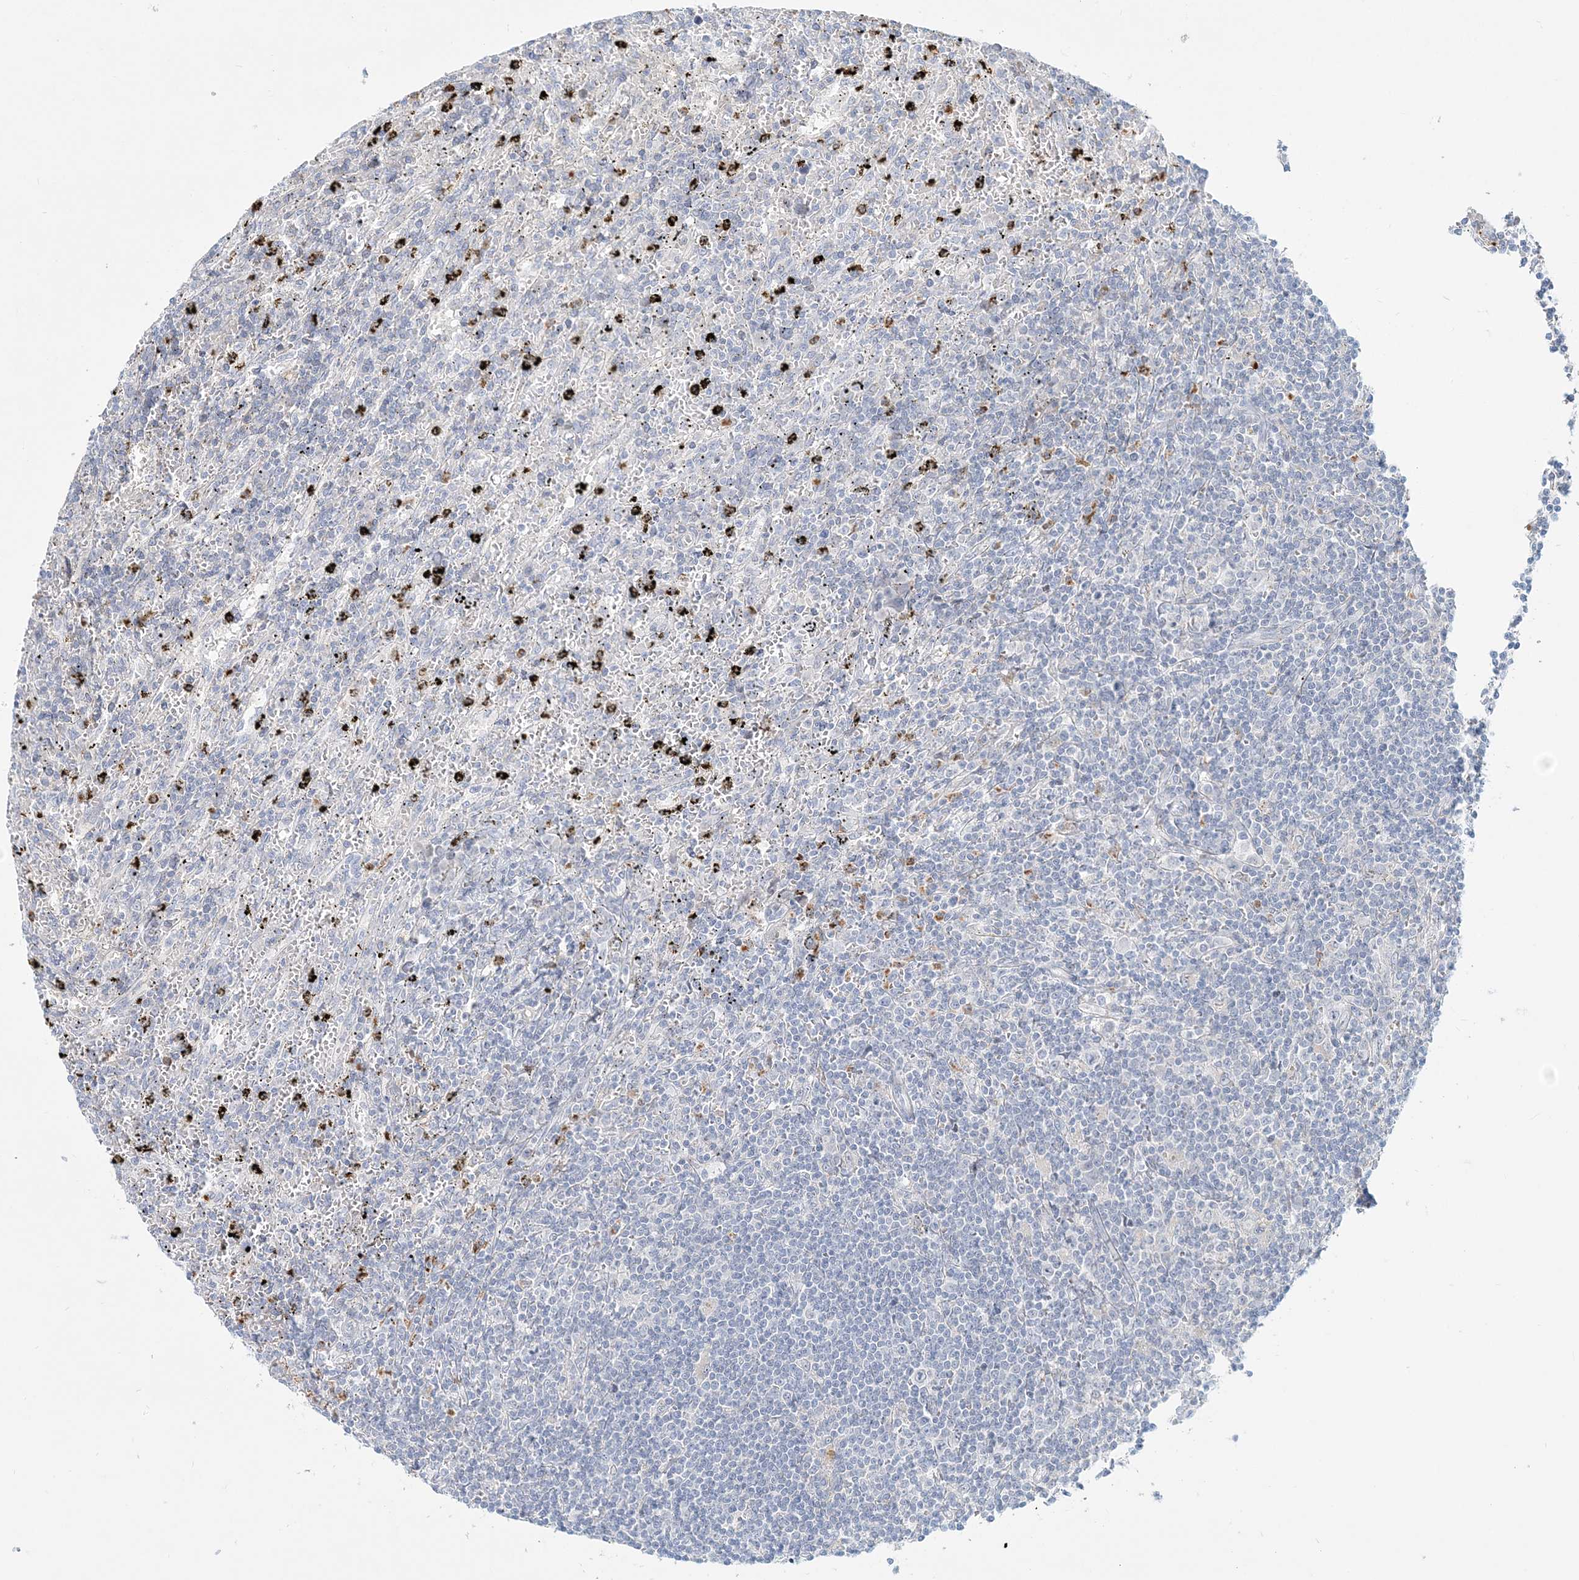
{"staining": {"intensity": "negative", "quantity": "none", "location": "none"}, "tissue": "lymphoma", "cell_type": "Tumor cells", "image_type": "cancer", "snomed": [{"axis": "morphology", "description": "Malignant lymphoma, non-Hodgkin's type, Low grade"}, {"axis": "topography", "description": "Spleen"}], "caption": "This is an IHC photomicrograph of lymphoma. There is no expression in tumor cells.", "gene": "DNAH5", "patient": {"sex": "male", "age": 76}}